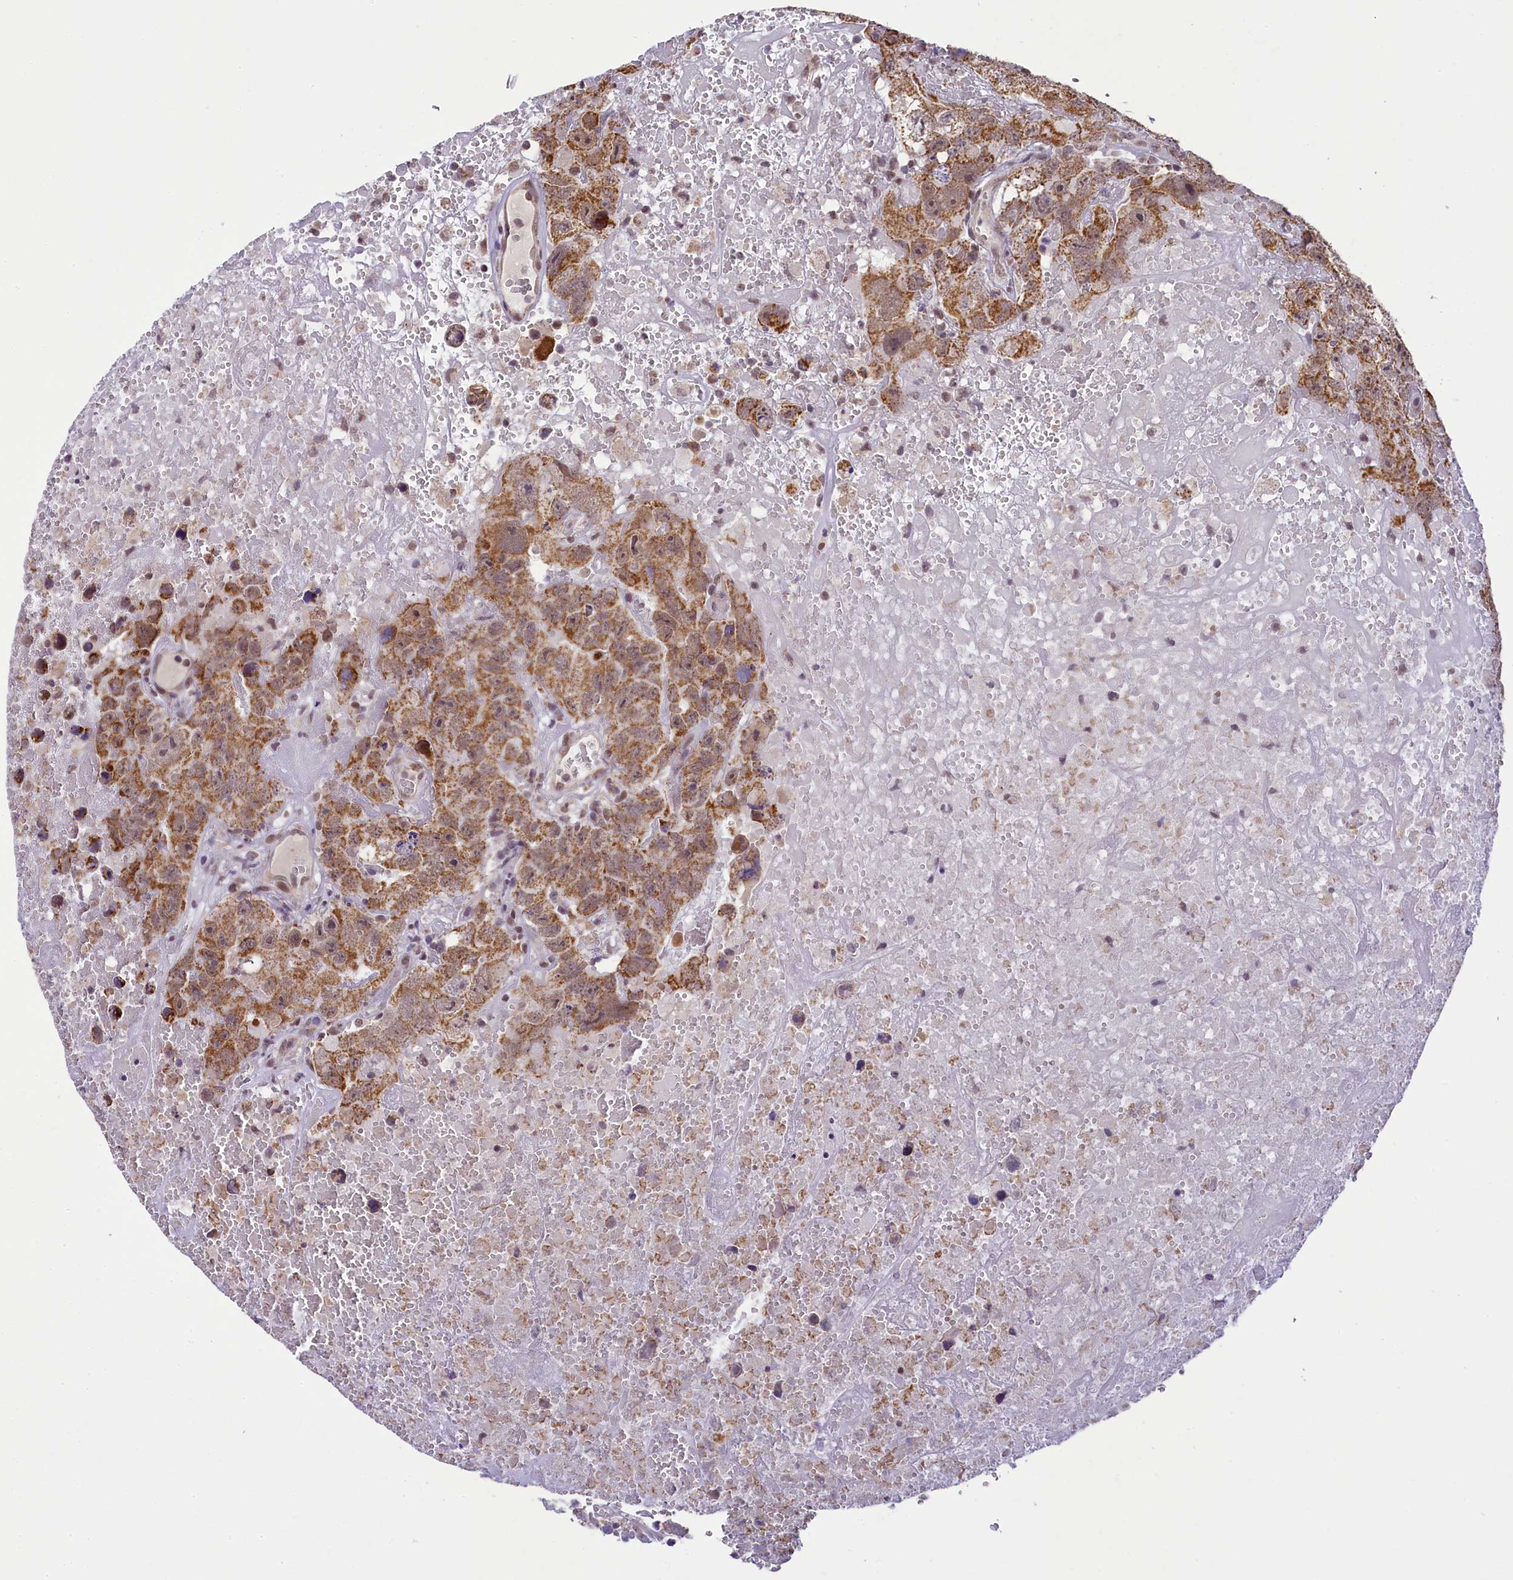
{"staining": {"intensity": "moderate", "quantity": ">75%", "location": "cytoplasmic/membranous"}, "tissue": "testis cancer", "cell_type": "Tumor cells", "image_type": "cancer", "snomed": [{"axis": "morphology", "description": "Carcinoma, Embryonal, NOS"}, {"axis": "topography", "description": "Testis"}], "caption": "This histopathology image shows immunohistochemistry (IHC) staining of testis embryonal carcinoma, with medium moderate cytoplasmic/membranous positivity in about >75% of tumor cells.", "gene": "PAF1", "patient": {"sex": "male", "age": 45}}